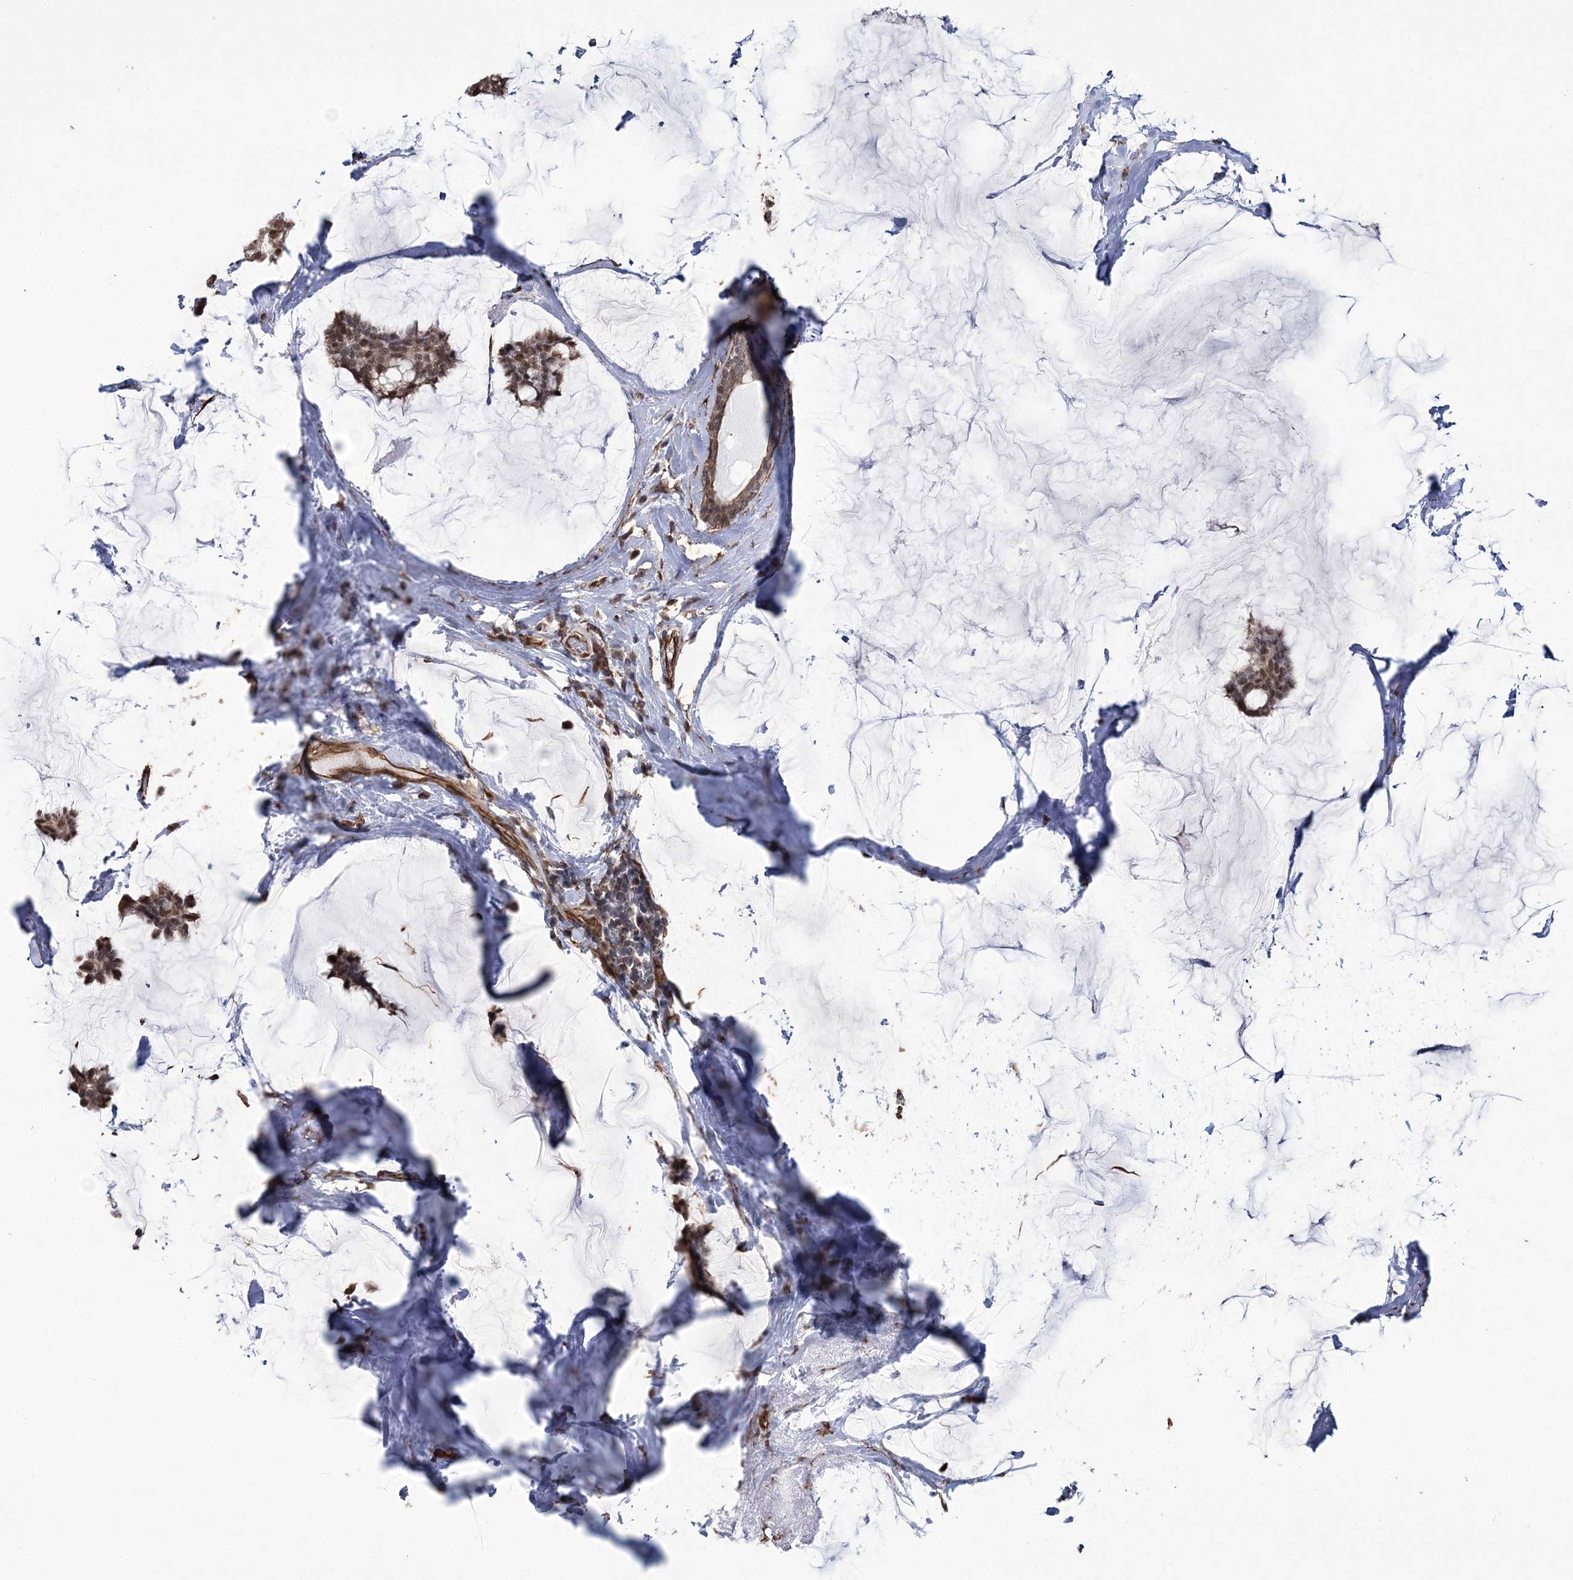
{"staining": {"intensity": "moderate", "quantity": ">75%", "location": "nuclear"}, "tissue": "breast cancer", "cell_type": "Tumor cells", "image_type": "cancer", "snomed": [{"axis": "morphology", "description": "Duct carcinoma"}, {"axis": "topography", "description": "Breast"}], "caption": "IHC micrograph of neoplastic tissue: human intraductal carcinoma (breast) stained using IHC displays medium levels of moderate protein expression localized specifically in the nuclear of tumor cells, appearing as a nuclear brown color.", "gene": "ATP11B", "patient": {"sex": "female", "age": 93}}